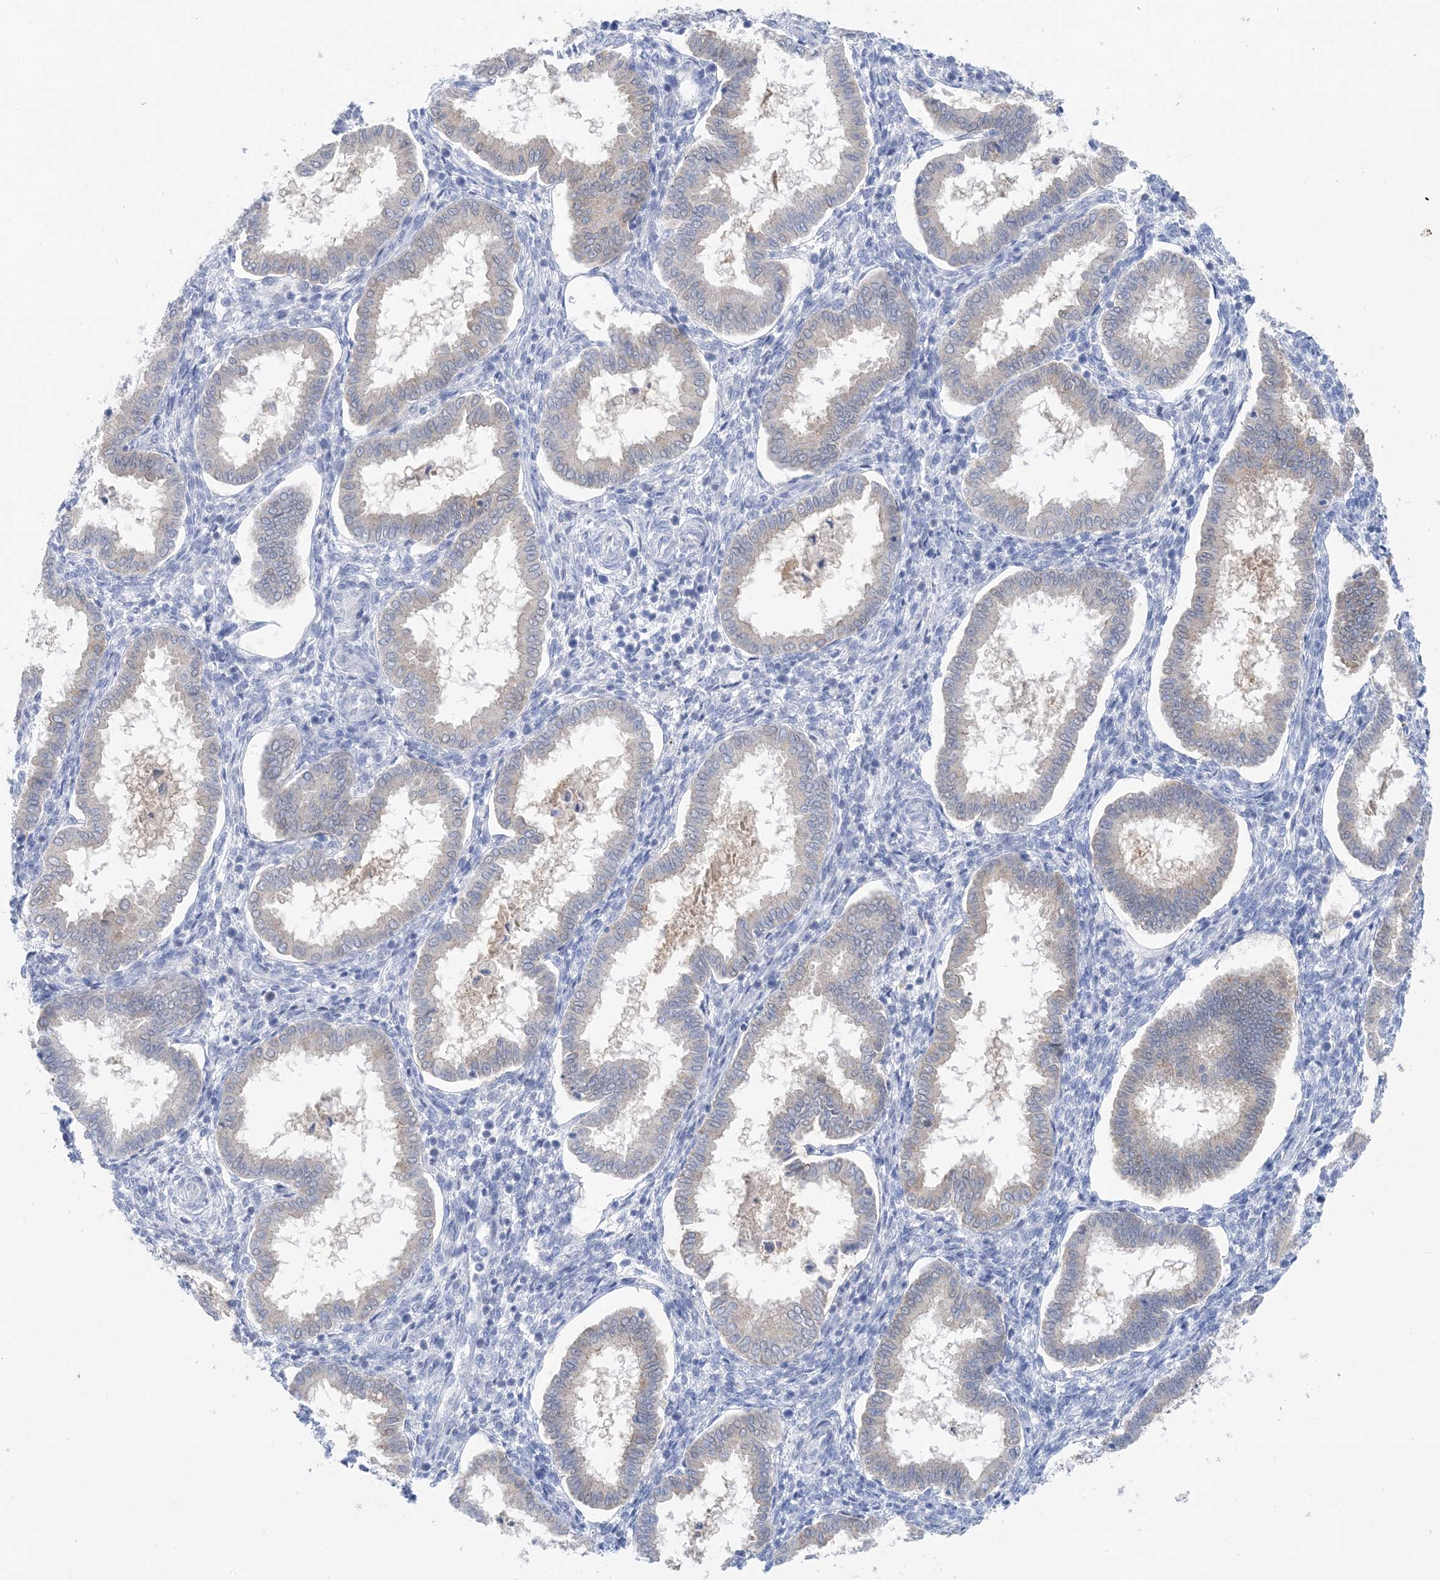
{"staining": {"intensity": "negative", "quantity": "none", "location": "none"}, "tissue": "endometrium", "cell_type": "Cells in endometrial stroma", "image_type": "normal", "snomed": [{"axis": "morphology", "description": "Normal tissue, NOS"}, {"axis": "topography", "description": "Endometrium"}], "caption": "High power microscopy image of an immunohistochemistry histopathology image of normal endometrium, revealing no significant positivity in cells in endometrial stroma. (DAB IHC, high magnification).", "gene": "SH3YL1", "patient": {"sex": "female", "age": 24}}